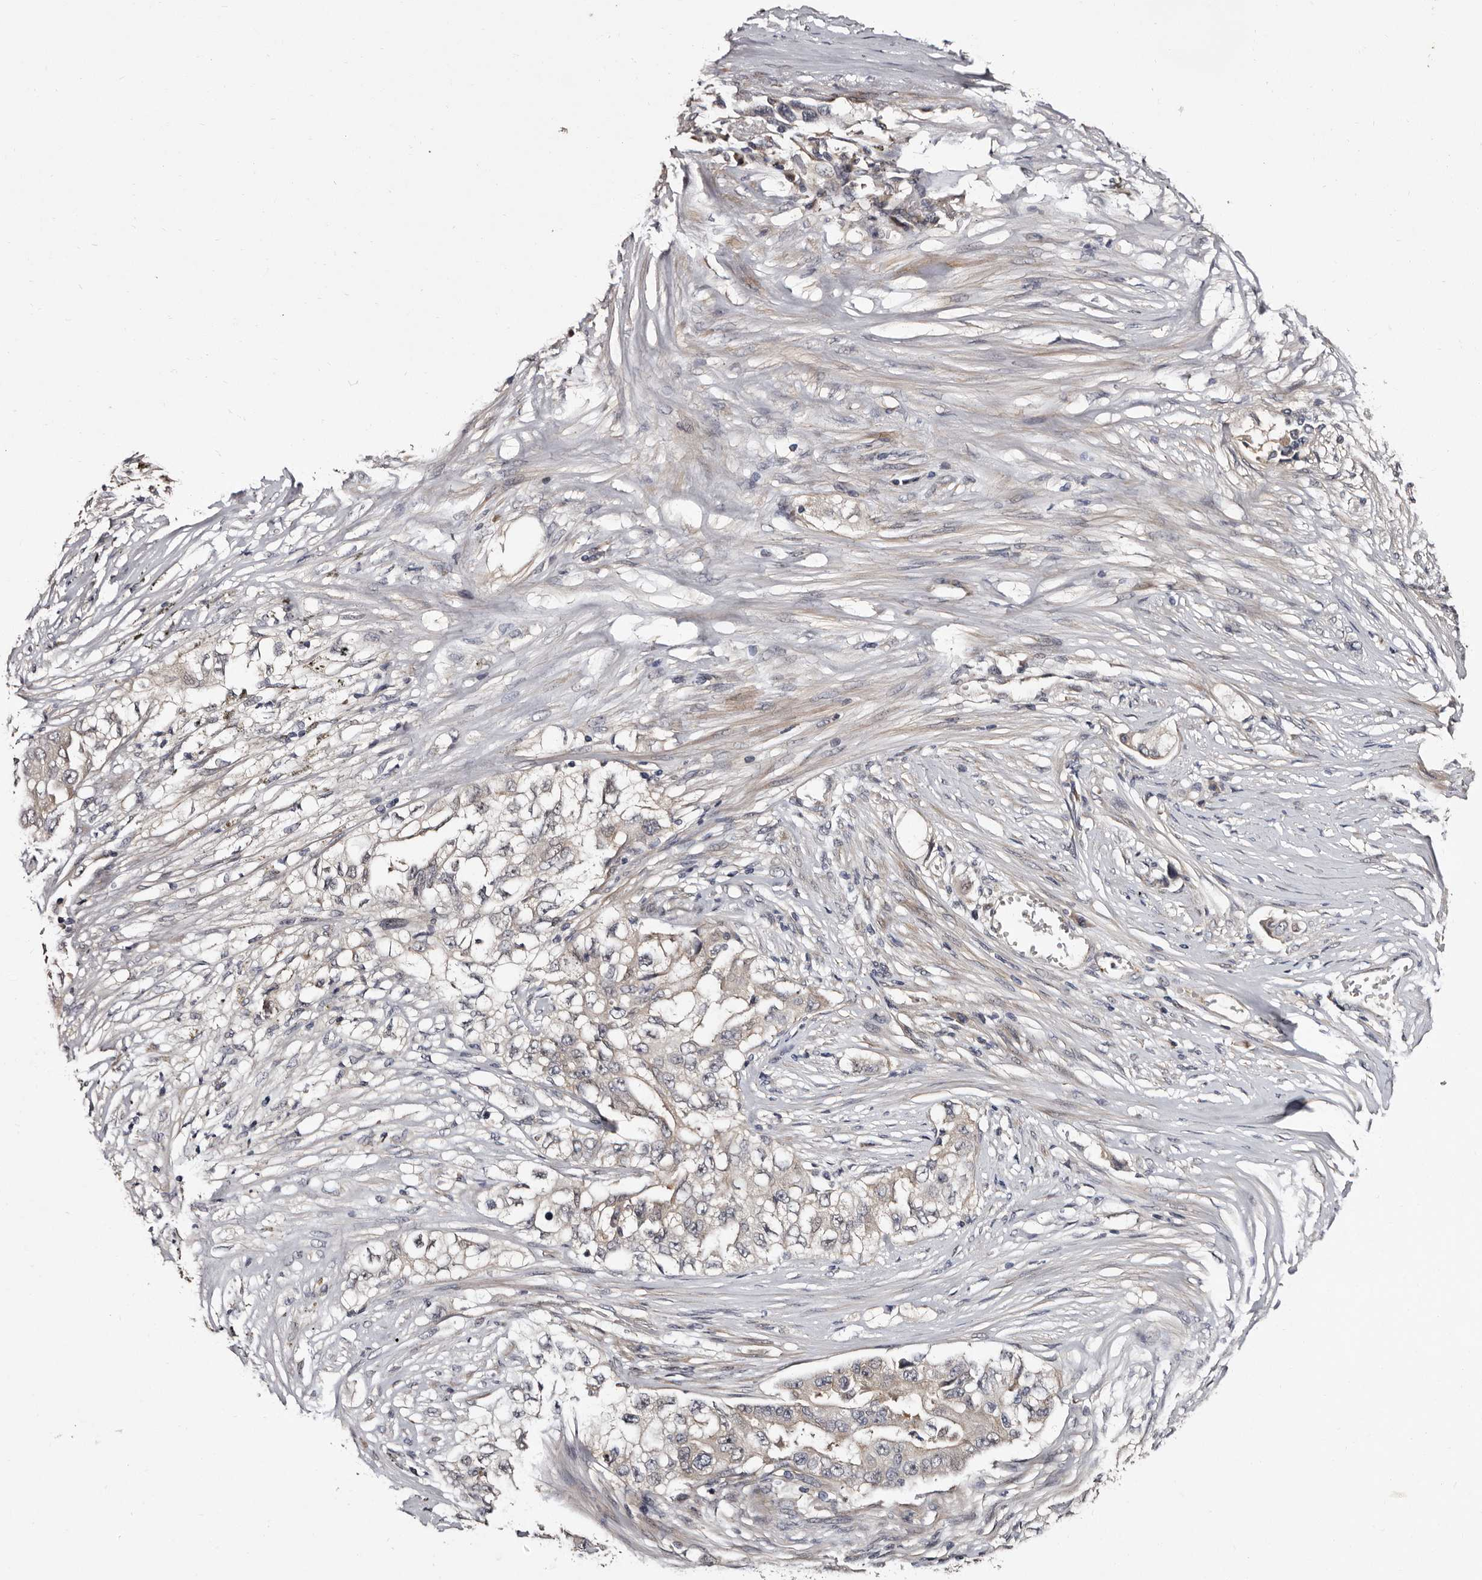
{"staining": {"intensity": "negative", "quantity": "none", "location": "none"}, "tissue": "lung cancer", "cell_type": "Tumor cells", "image_type": "cancer", "snomed": [{"axis": "morphology", "description": "Adenocarcinoma, NOS"}, {"axis": "topography", "description": "Lung"}], "caption": "Adenocarcinoma (lung) was stained to show a protein in brown. There is no significant expression in tumor cells.", "gene": "LANCL2", "patient": {"sex": "female", "age": 51}}